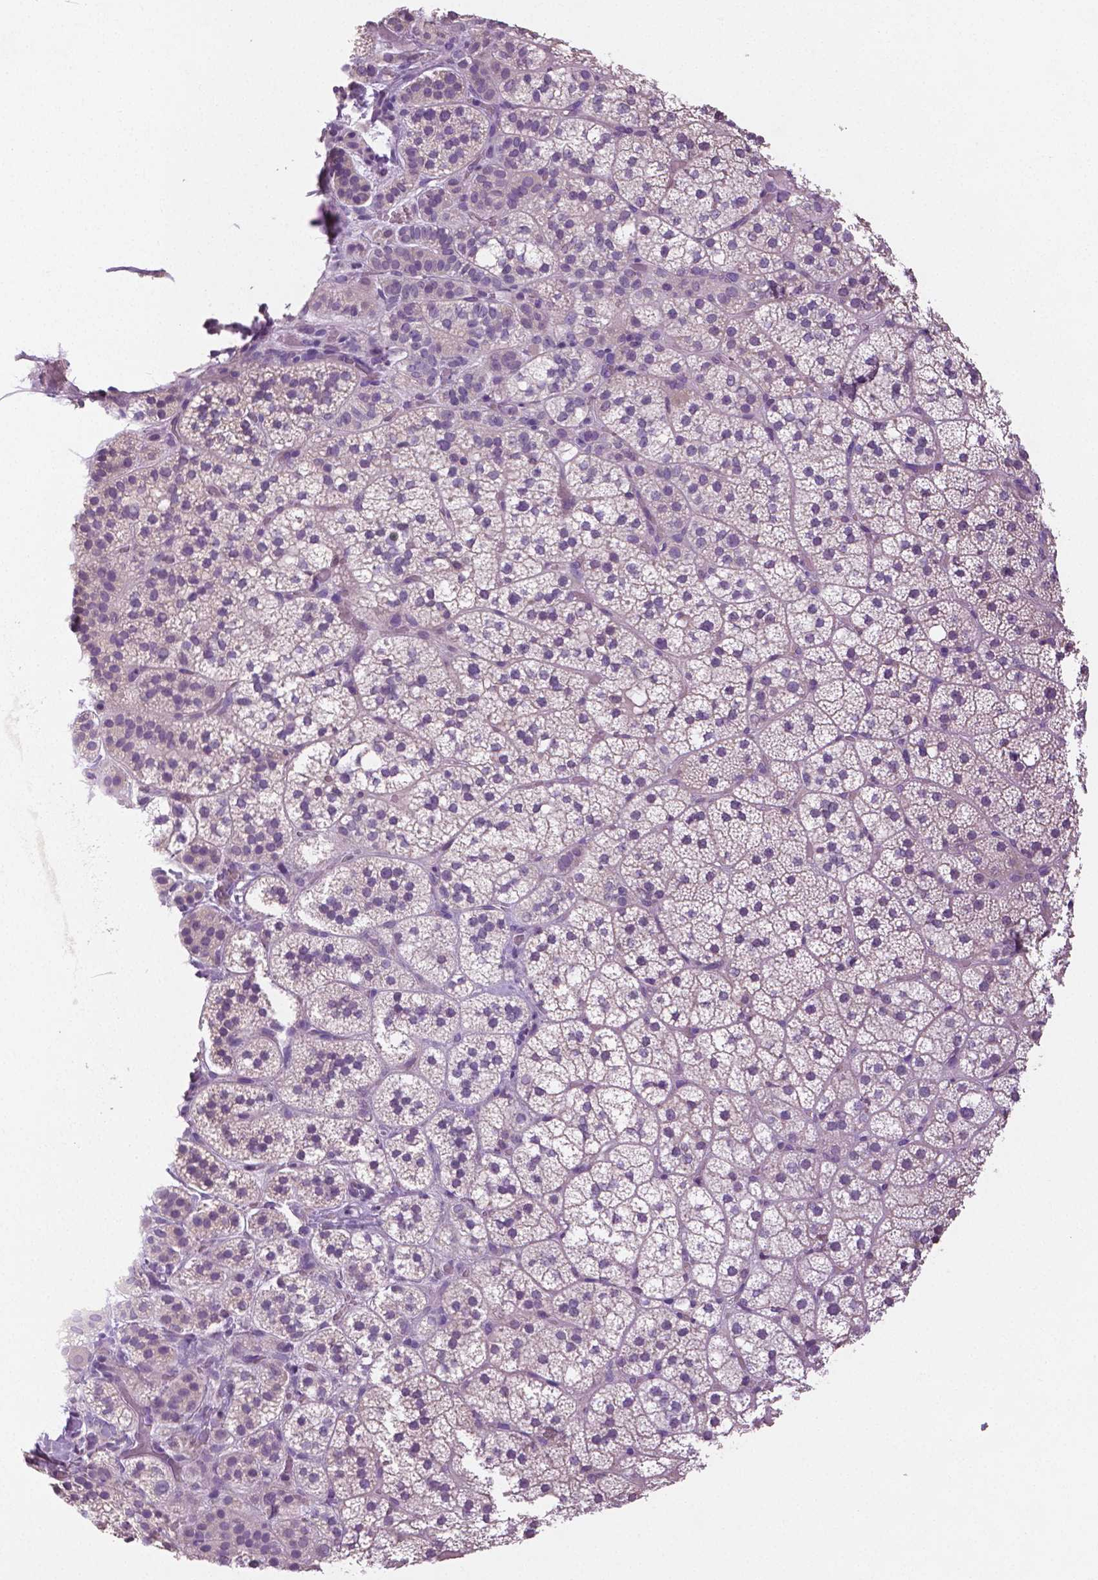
{"staining": {"intensity": "moderate", "quantity": "<25%", "location": "cytoplasmic/membranous"}, "tissue": "adrenal gland", "cell_type": "Glandular cells", "image_type": "normal", "snomed": [{"axis": "morphology", "description": "Normal tissue, NOS"}, {"axis": "topography", "description": "Adrenal gland"}], "caption": "Immunohistochemistry histopathology image of benign human adrenal gland stained for a protein (brown), which displays low levels of moderate cytoplasmic/membranous expression in about <25% of glandular cells.", "gene": "DNAH12", "patient": {"sex": "male", "age": 53}}